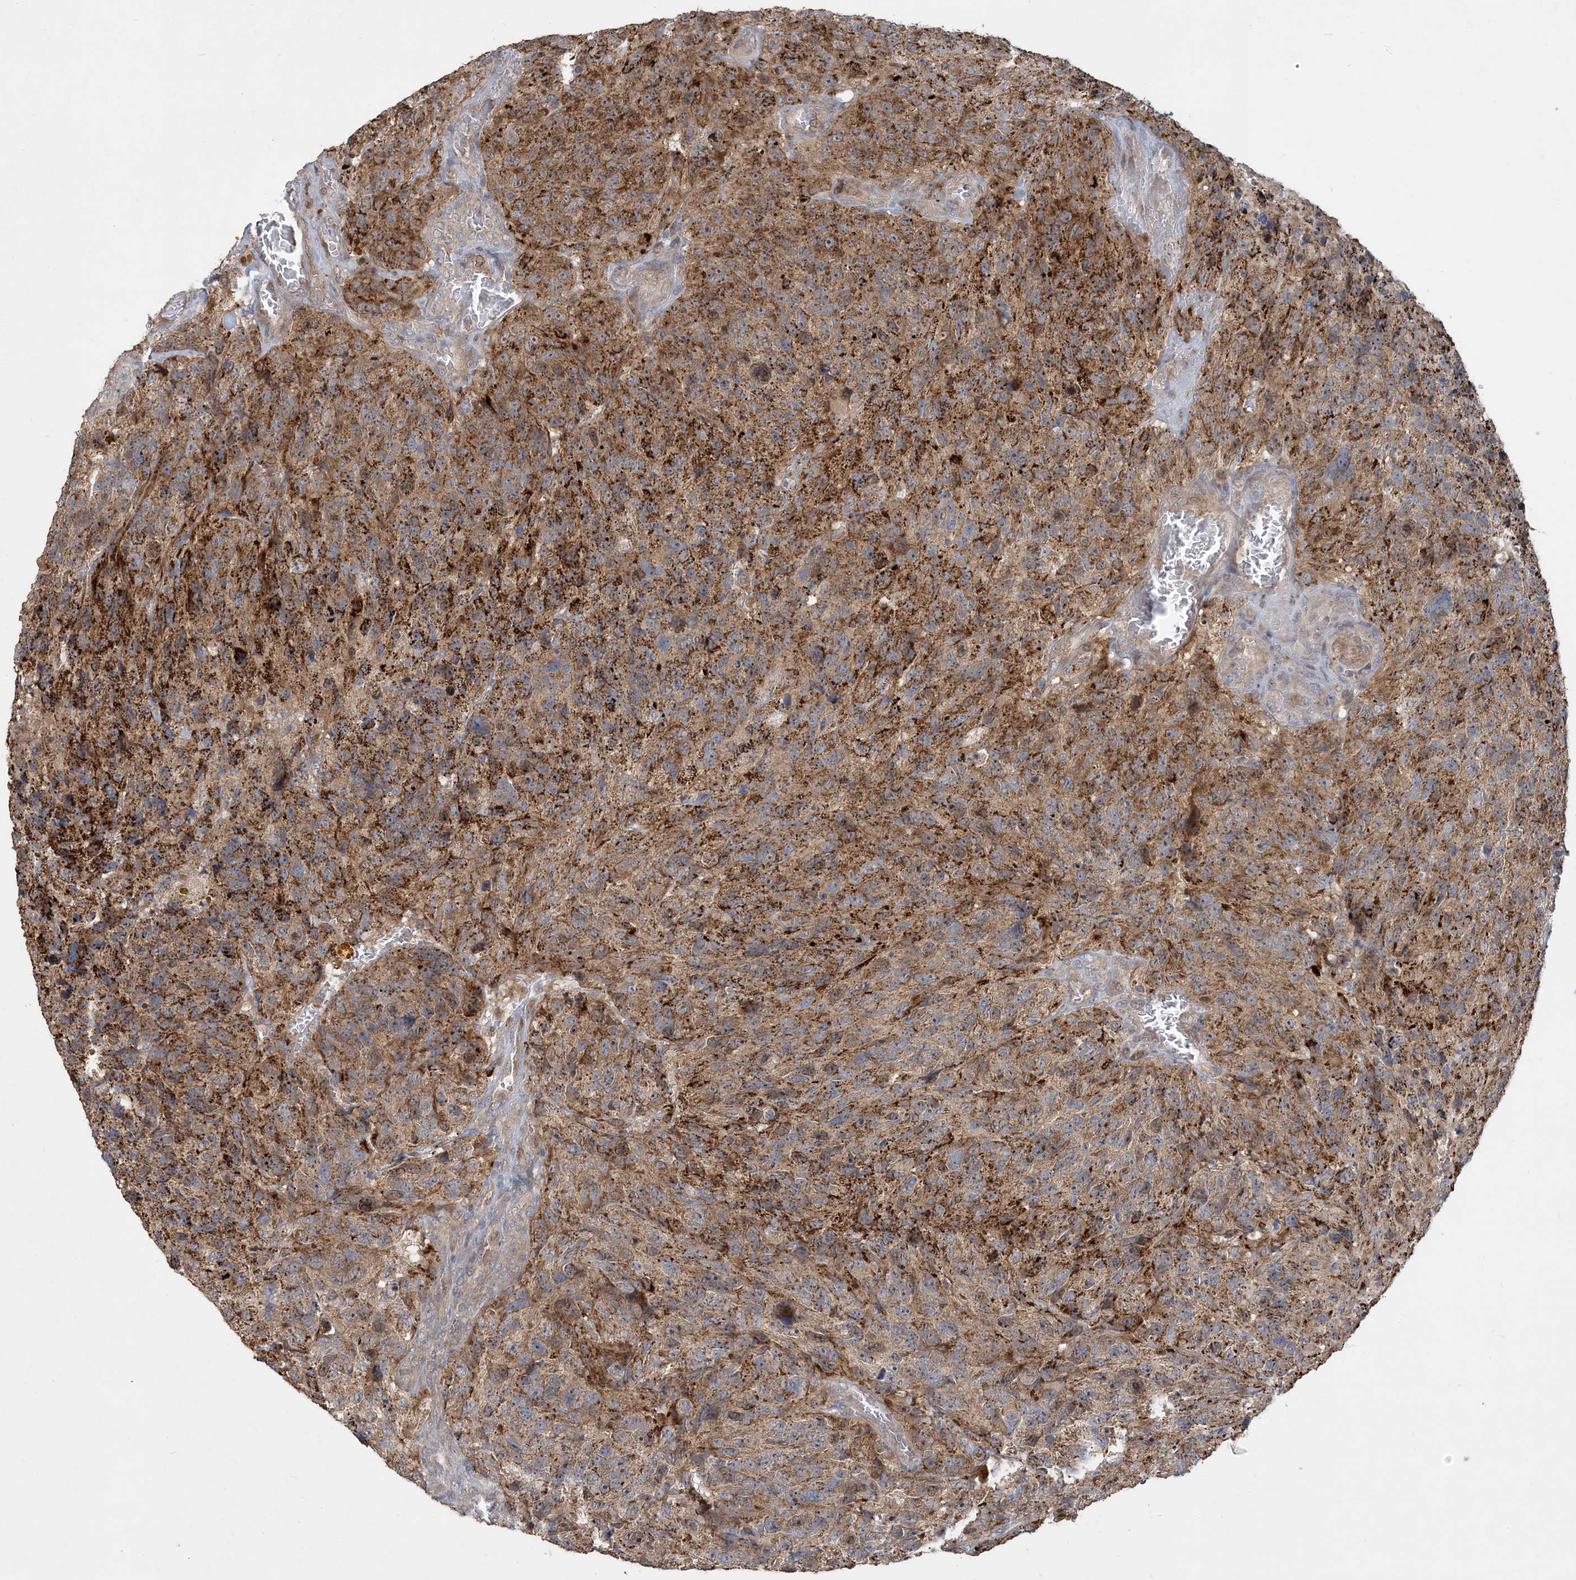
{"staining": {"intensity": "strong", "quantity": ">75%", "location": "cytoplasmic/membranous,nuclear"}, "tissue": "glioma", "cell_type": "Tumor cells", "image_type": "cancer", "snomed": [{"axis": "morphology", "description": "Glioma, malignant, High grade"}, {"axis": "topography", "description": "Brain"}], "caption": "High-magnification brightfield microscopy of glioma stained with DAB (brown) and counterstained with hematoxylin (blue). tumor cells exhibit strong cytoplasmic/membranous and nuclear staining is seen in about>75% of cells. (DAB IHC with brightfield microscopy, high magnification).", "gene": "TRAIP", "patient": {"sex": "male", "age": 69}}